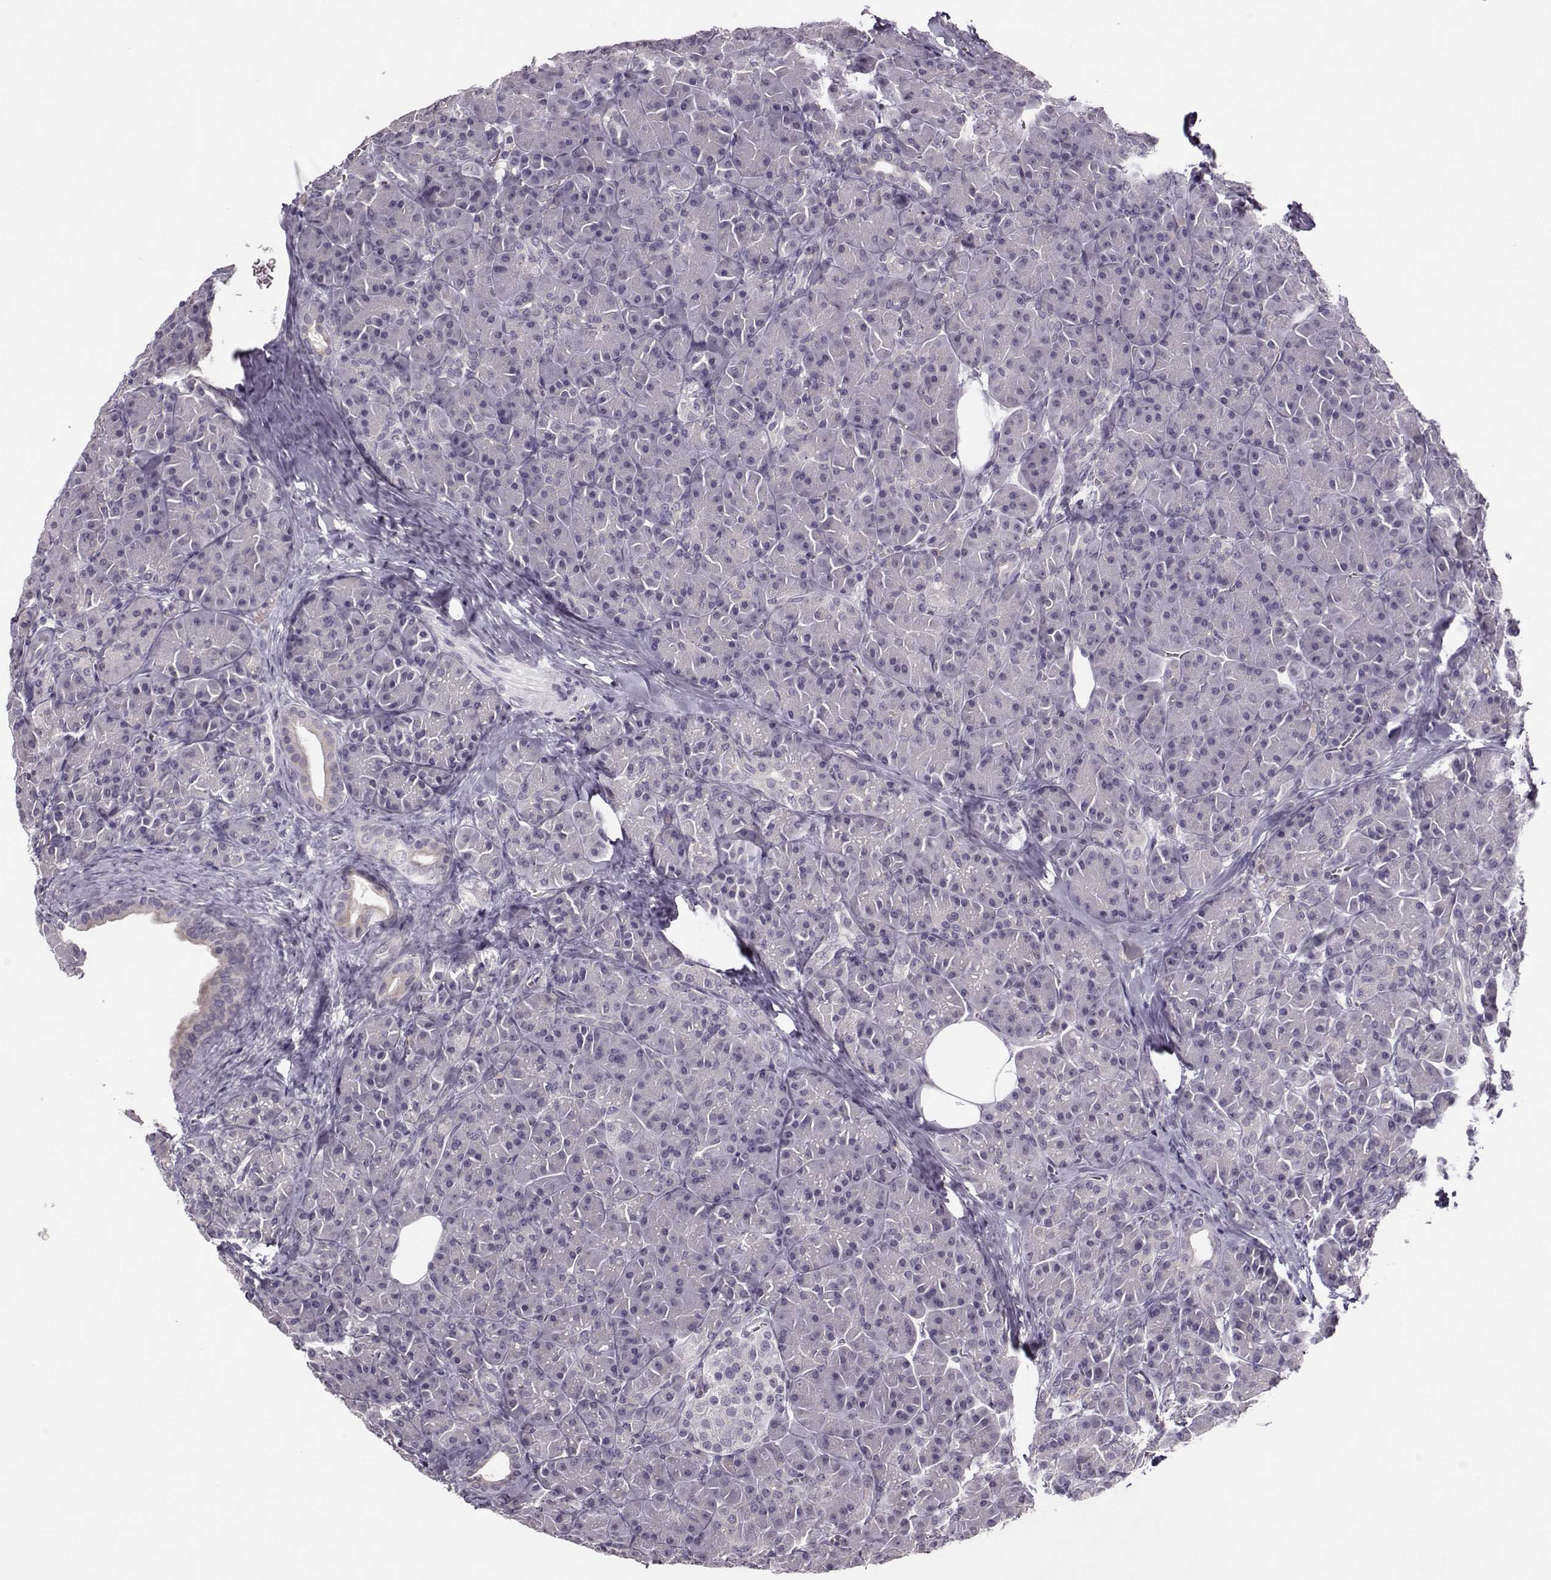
{"staining": {"intensity": "negative", "quantity": "none", "location": "none"}, "tissue": "pancreas", "cell_type": "Exocrine glandular cells", "image_type": "normal", "snomed": [{"axis": "morphology", "description": "Normal tissue, NOS"}, {"axis": "topography", "description": "Pancreas"}], "caption": "High magnification brightfield microscopy of unremarkable pancreas stained with DAB (3,3'-diaminobenzidine) (brown) and counterstained with hematoxylin (blue): exocrine glandular cells show no significant staining. (DAB immunohistochemistry (IHC), high magnification).", "gene": "LIN28A", "patient": {"sex": "male", "age": 57}}